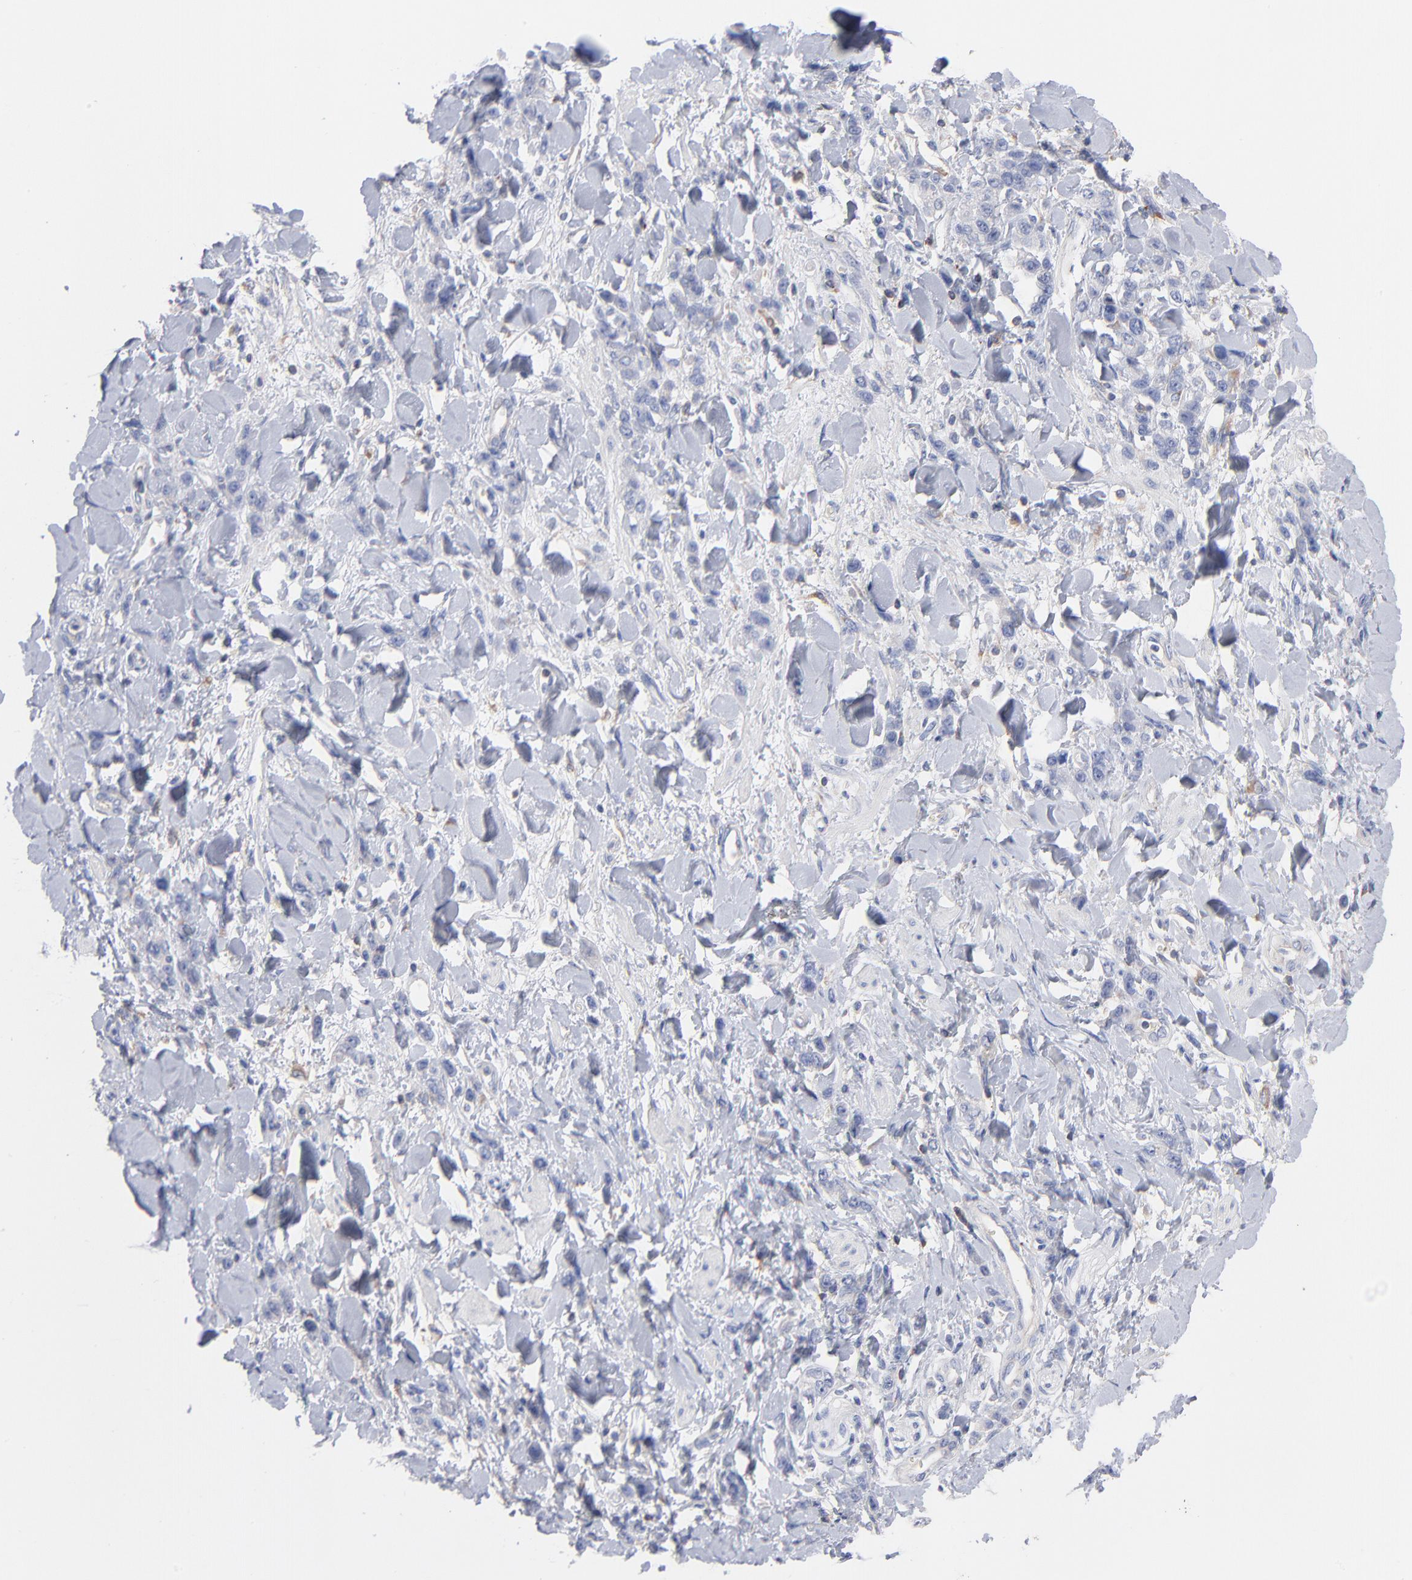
{"staining": {"intensity": "negative", "quantity": "none", "location": "none"}, "tissue": "stomach cancer", "cell_type": "Tumor cells", "image_type": "cancer", "snomed": [{"axis": "morphology", "description": "Normal tissue, NOS"}, {"axis": "morphology", "description": "Adenocarcinoma, NOS"}, {"axis": "topography", "description": "Stomach"}], "caption": "An IHC image of stomach cancer (adenocarcinoma) is shown. There is no staining in tumor cells of stomach cancer (adenocarcinoma).", "gene": "SEPTIN6", "patient": {"sex": "male", "age": 82}}